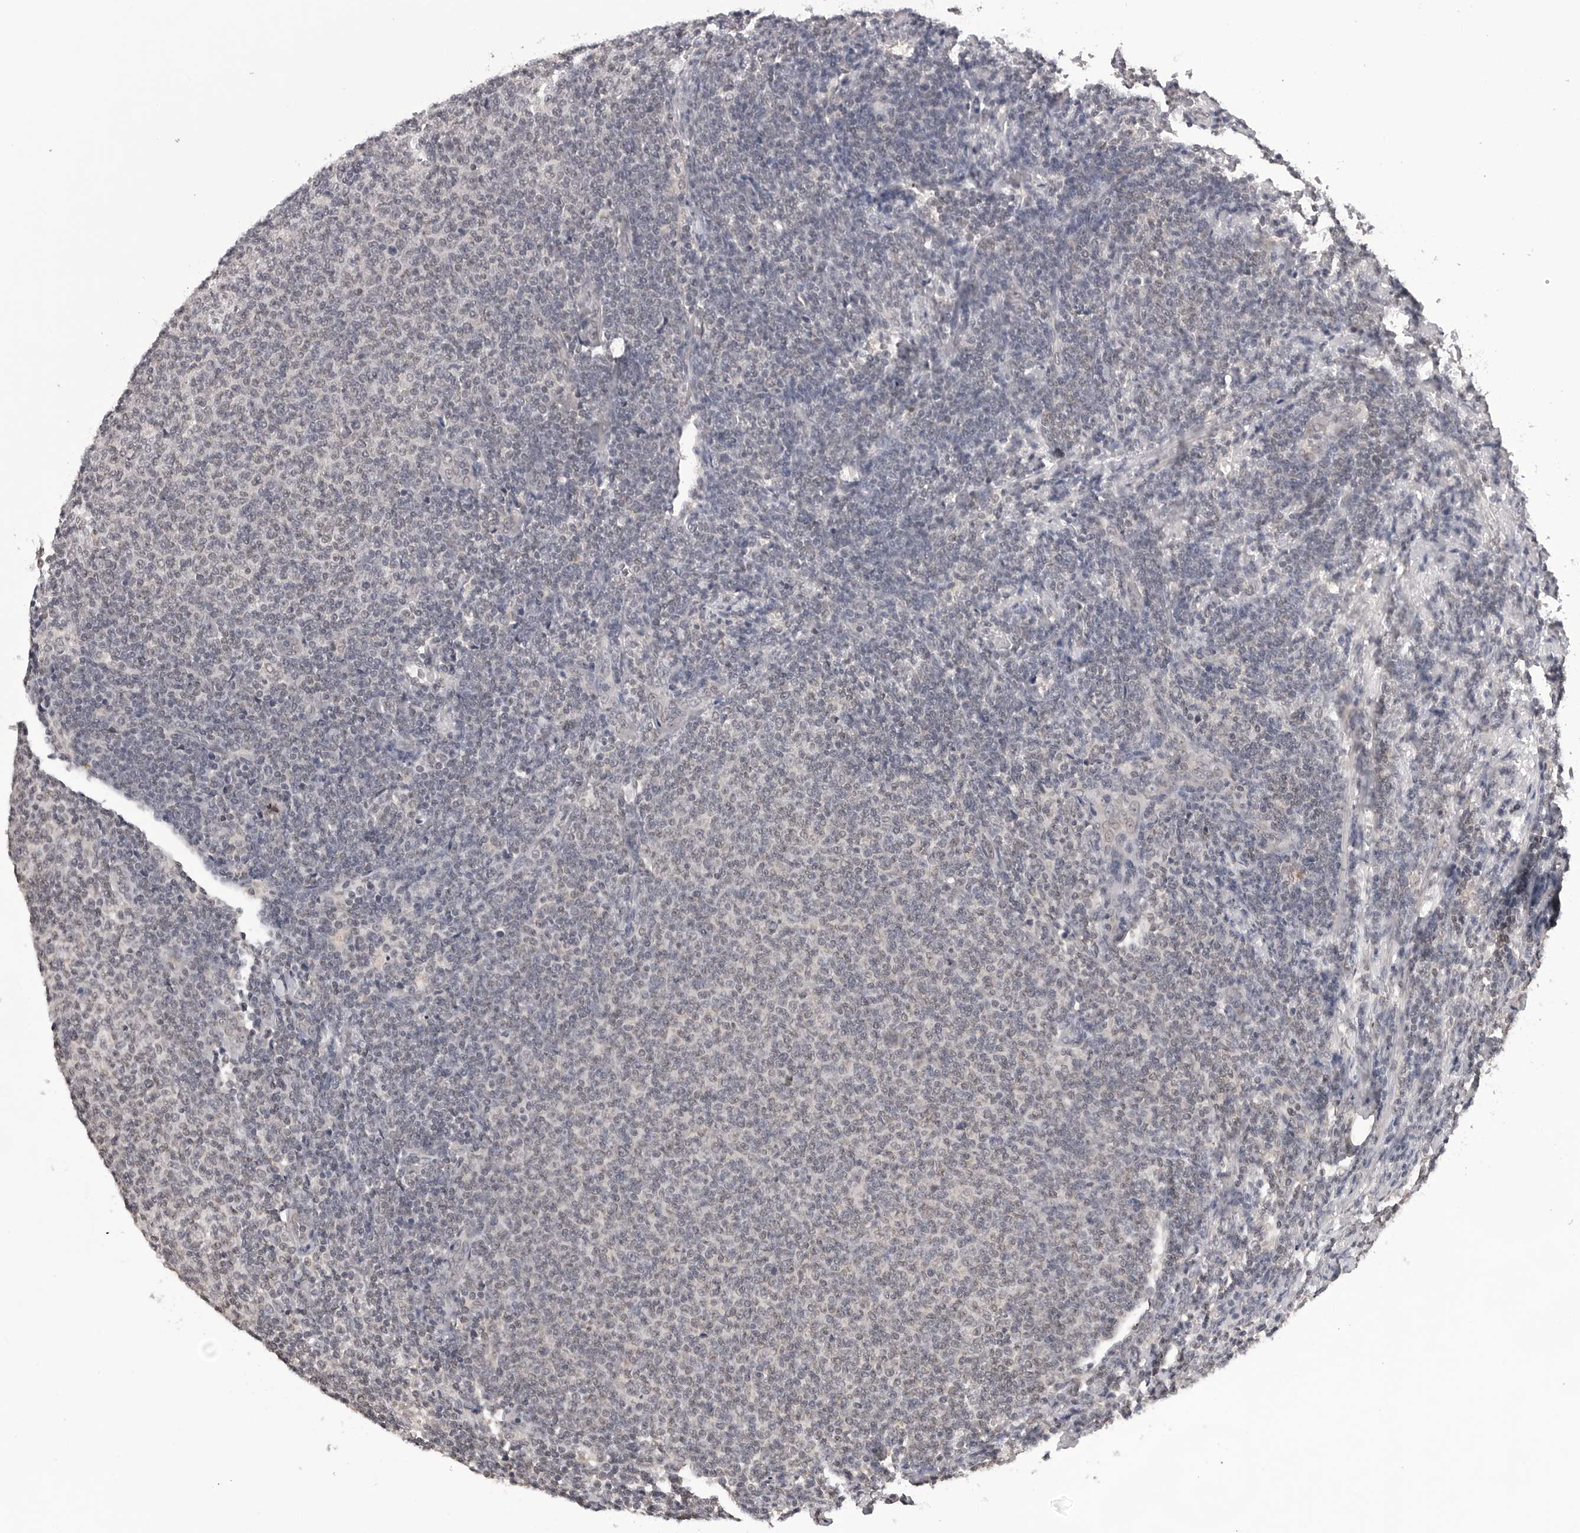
{"staining": {"intensity": "negative", "quantity": "none", "location": "none"}, "tissue": "lymphoma", "cell_type": "Tumor cells", "image_type": "cancer", "snomed": [{"axis": "morphology", "description": "Malignant lymphoma, non-Hodgkin's type, Low grade"}, {"axis": "topography", "description": "Lymph node"}], "caption": "Tumor cells show no significant protein expression in lymphoma. Nuclei are stained in blue.", "gene": "CDK20", "patient": {"sex": "male", "age": 66}}